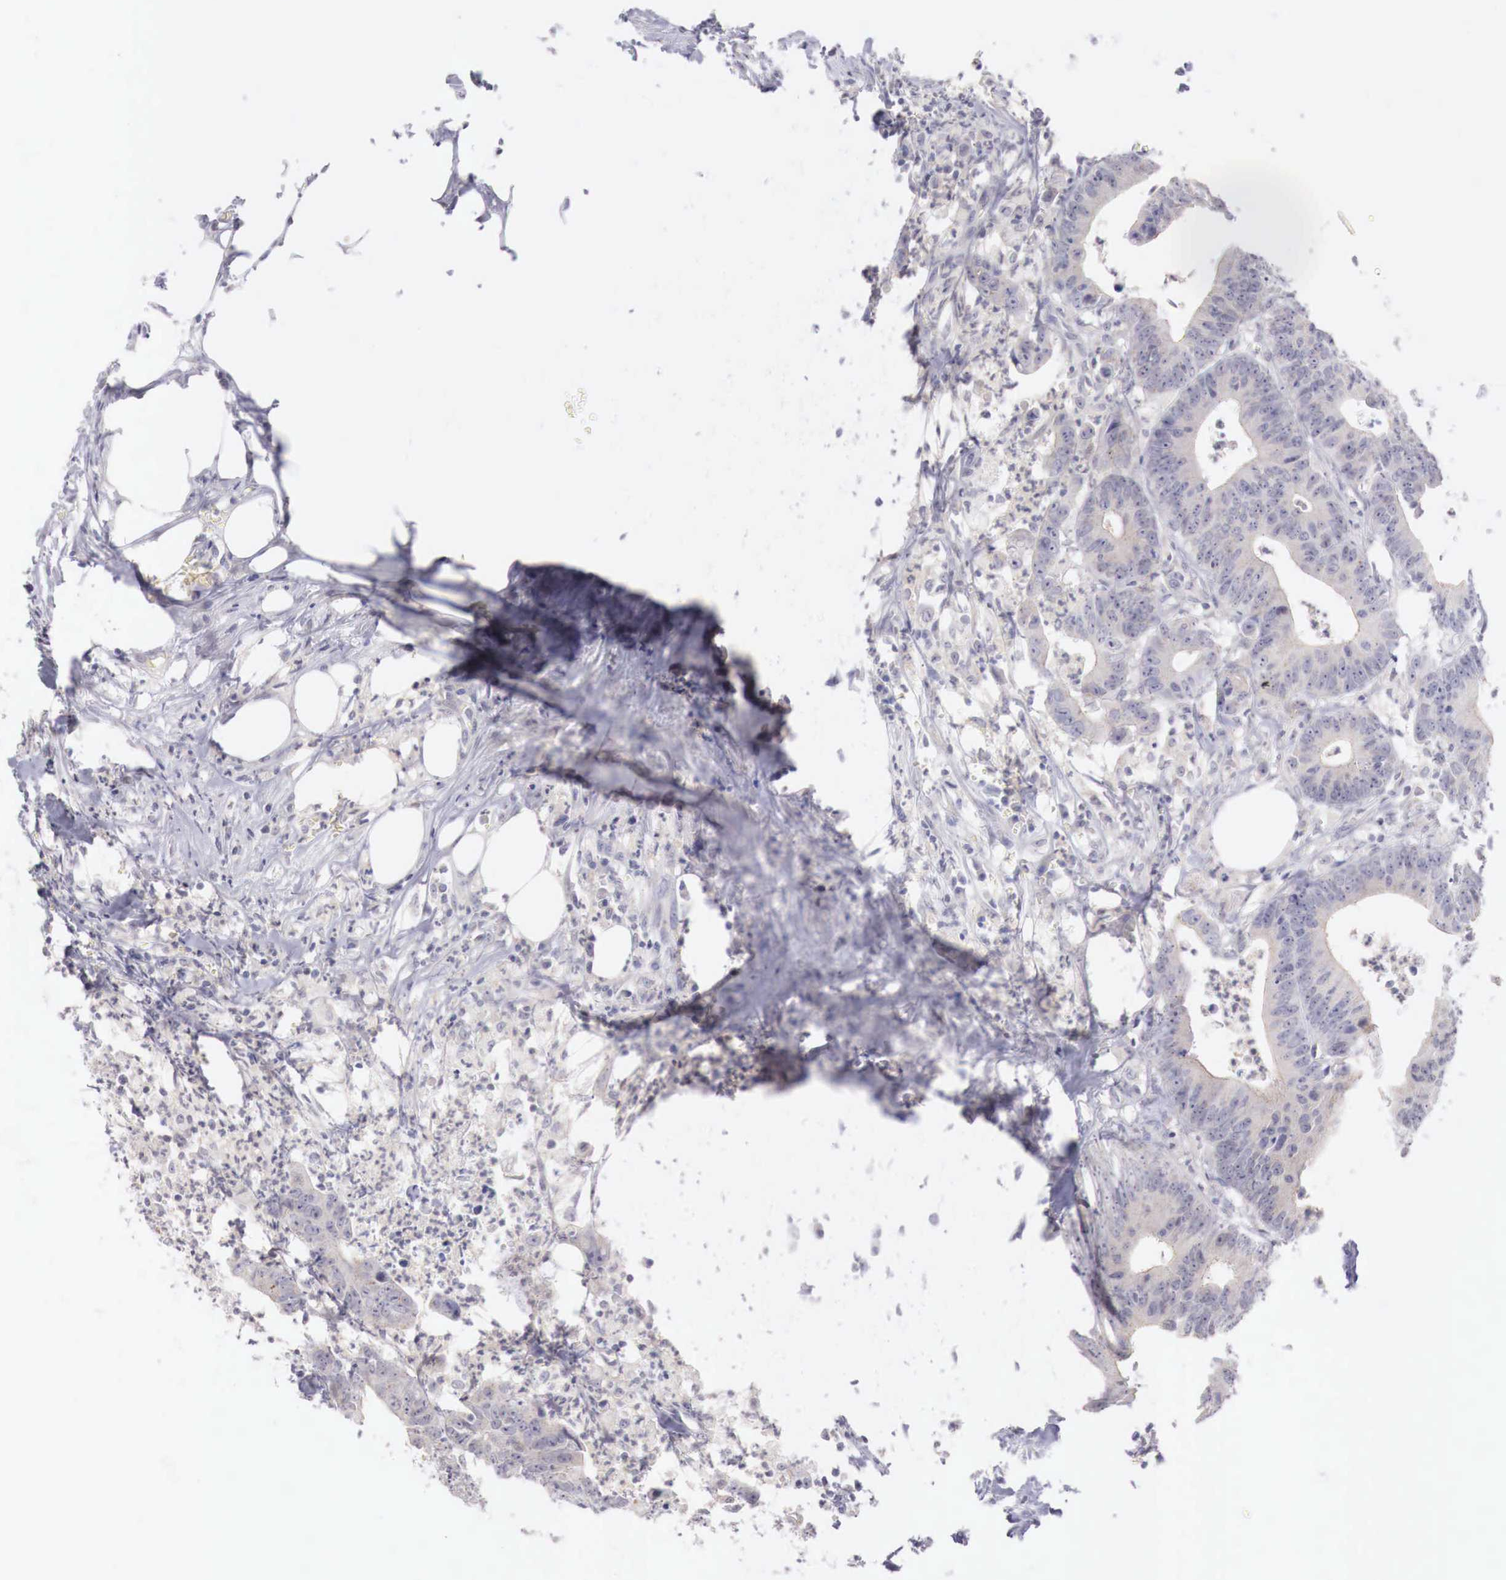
{"staining": {"intensity": "negative", "quantity": "none", "location": "none"}, "tissue": "colorectal cancer", "cell_type": "Tumor cells", "image_type": "cancer", "snomed": [{"axis": "morphology", "description": "Adenocarcinoma, NOS"}, {"axis": "topography", "description": "Colon"}], "caption": "Immunohistochemistry (IHC) photomicrograph of neoplastic tissue: human adenocarcinoma (colorectal) stained with DAB (3,3'-diaminobenzidine) shows no significant protein staining in tumor cells. (DAB immunohistochemistry (IHC), high magnification).", "gene": "TRIM13", "patient": {"sex": "male", "age": 55}}